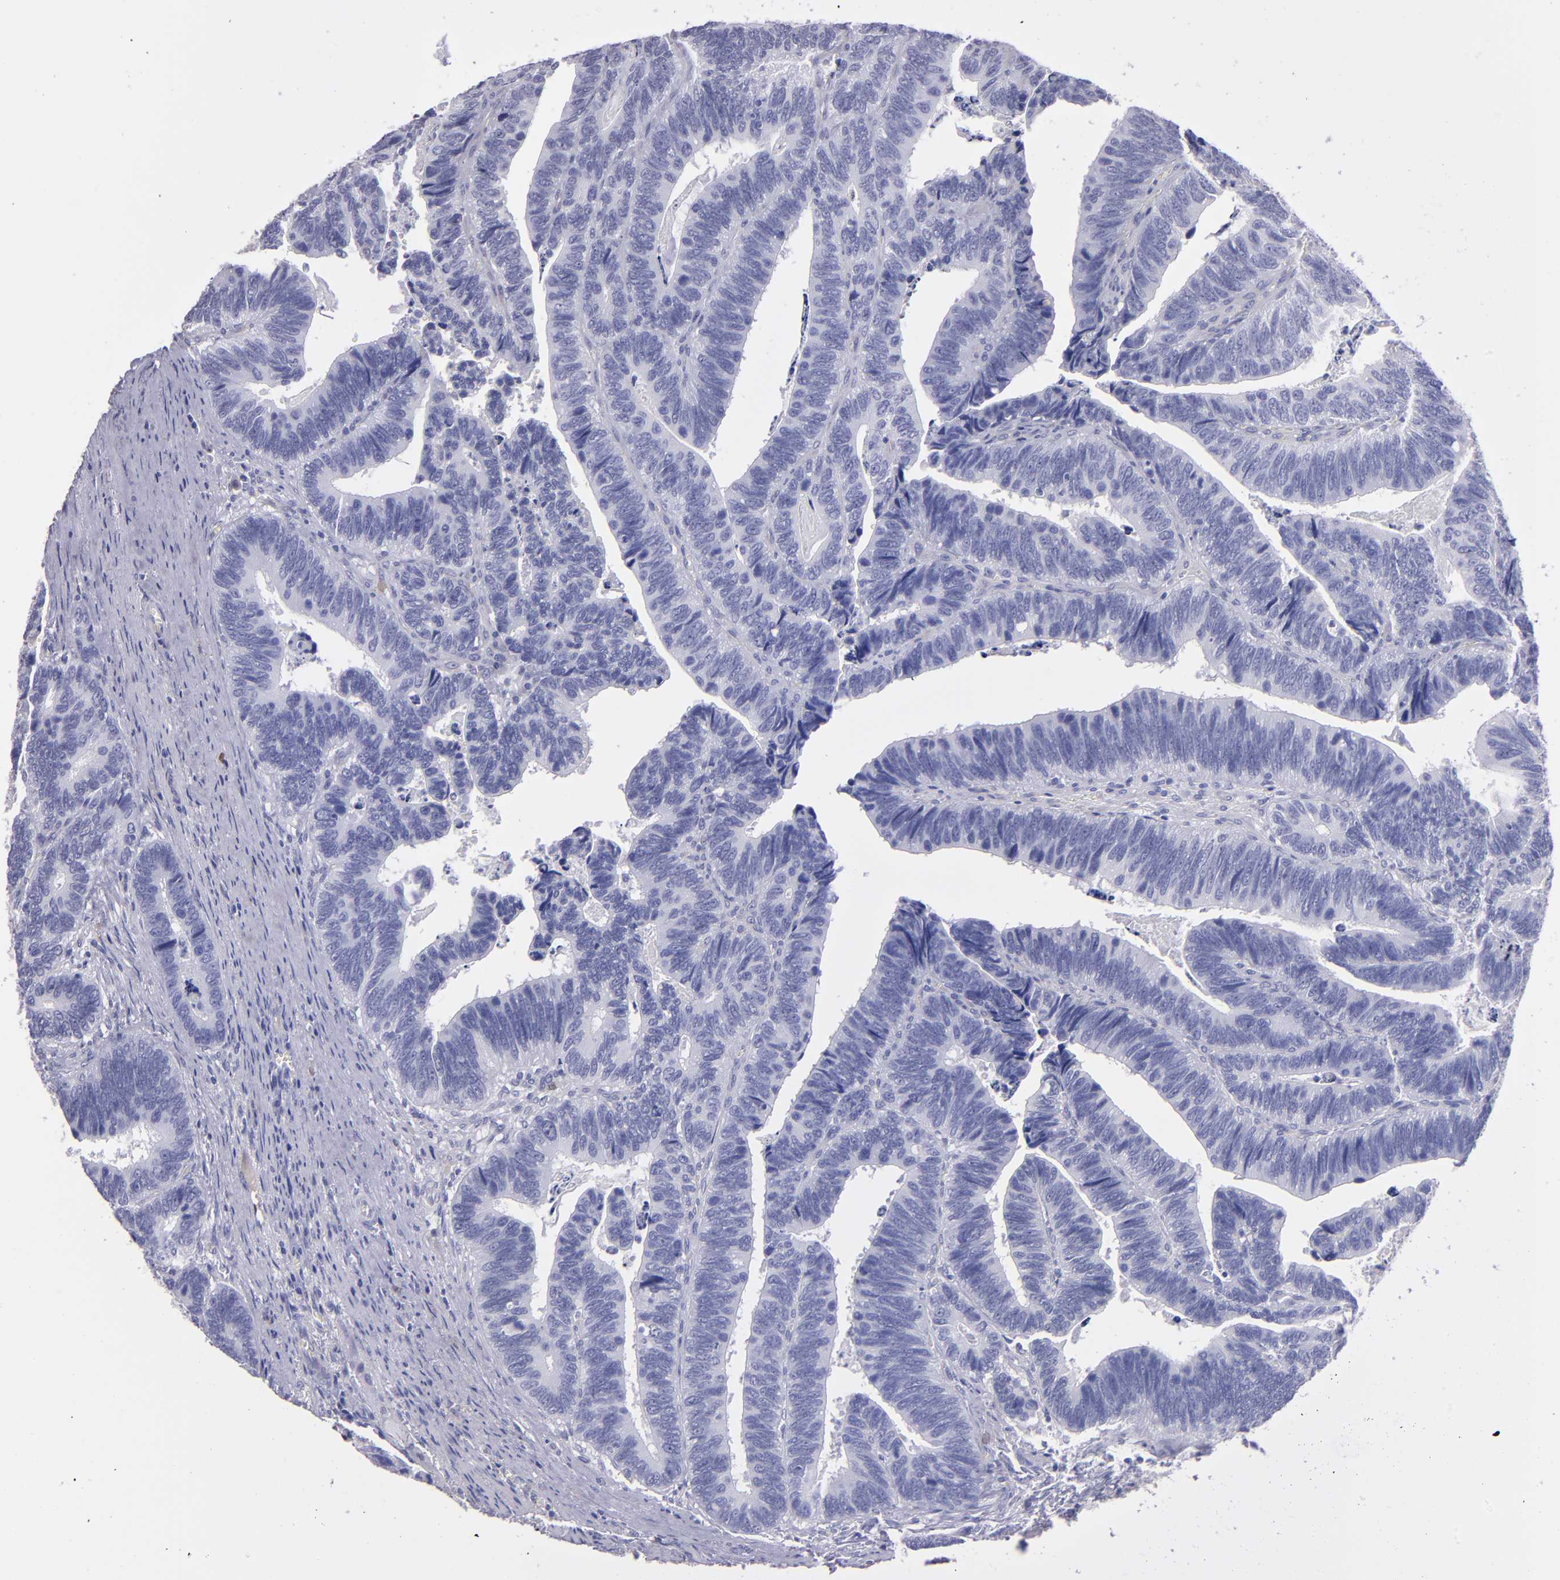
{"staining": {"intensity": "negative", "quantity": "none", "location": "none"}, "tissue": "colorectal cancer", "cell_type": "Tumor cells", "image_type": "cancer", "snomed": [{"axis": "morphology", "description": "Adenocarcinoma, NOS"}, {"axis": "topography", "description": "Colon"}], "caption": "Immunohistochemistry (IHC) photomicrograph of human colorectal cancer (adenocarcinoma) stained for a protein (brown), which demonstrates no positivity in tumor cells. The staining is performed using DAB (3,3'-diaminobenzidine) brown chromogen with nuclei counter-stained in using hematoxylin.", "gene": "TG", "patient": {"sex": "male", "age": 72}}